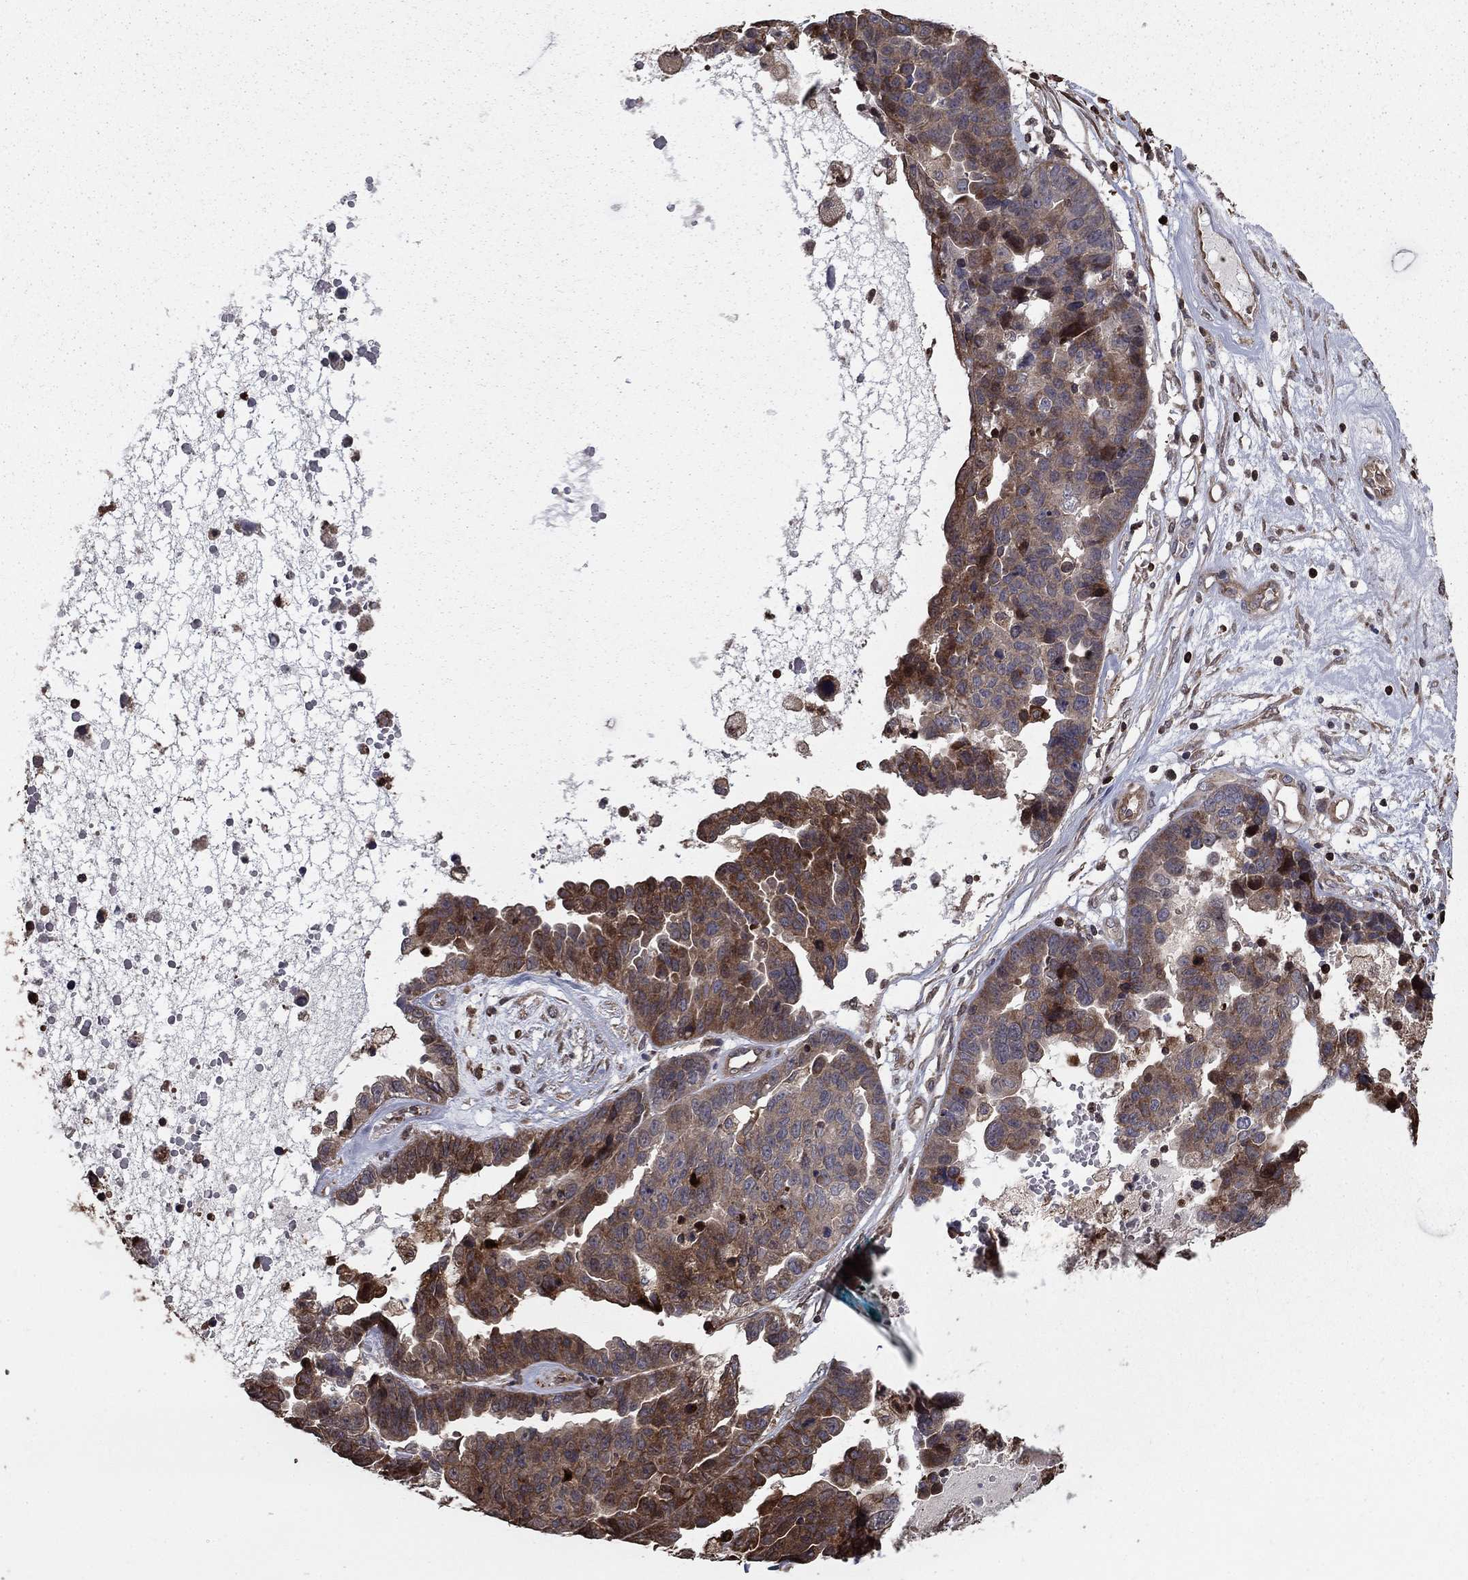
{"staining": {"intensity": "weak", "quantity": "25%-75%", "location": "cytoplasmic/membranous"}, "tissue": "ovarian cancer", "cell_type": "Tumor cells", "image_type": "cancer", "snomed": [{"axis": "morphology", "description": "Cystadenocarcinoma, serous, NOS"}, {"axis": "topography", "description": "Ovary"}], "caption": "About 25%-75% of tumor cells in human serous cystadenocarcinoma (ovarian) show weak cytoplasmic/membranous protein staining as visualized by brown immunohistochemical staining.", "gene": "GYG1", "patient": {"sex": "female", "age": 87}}